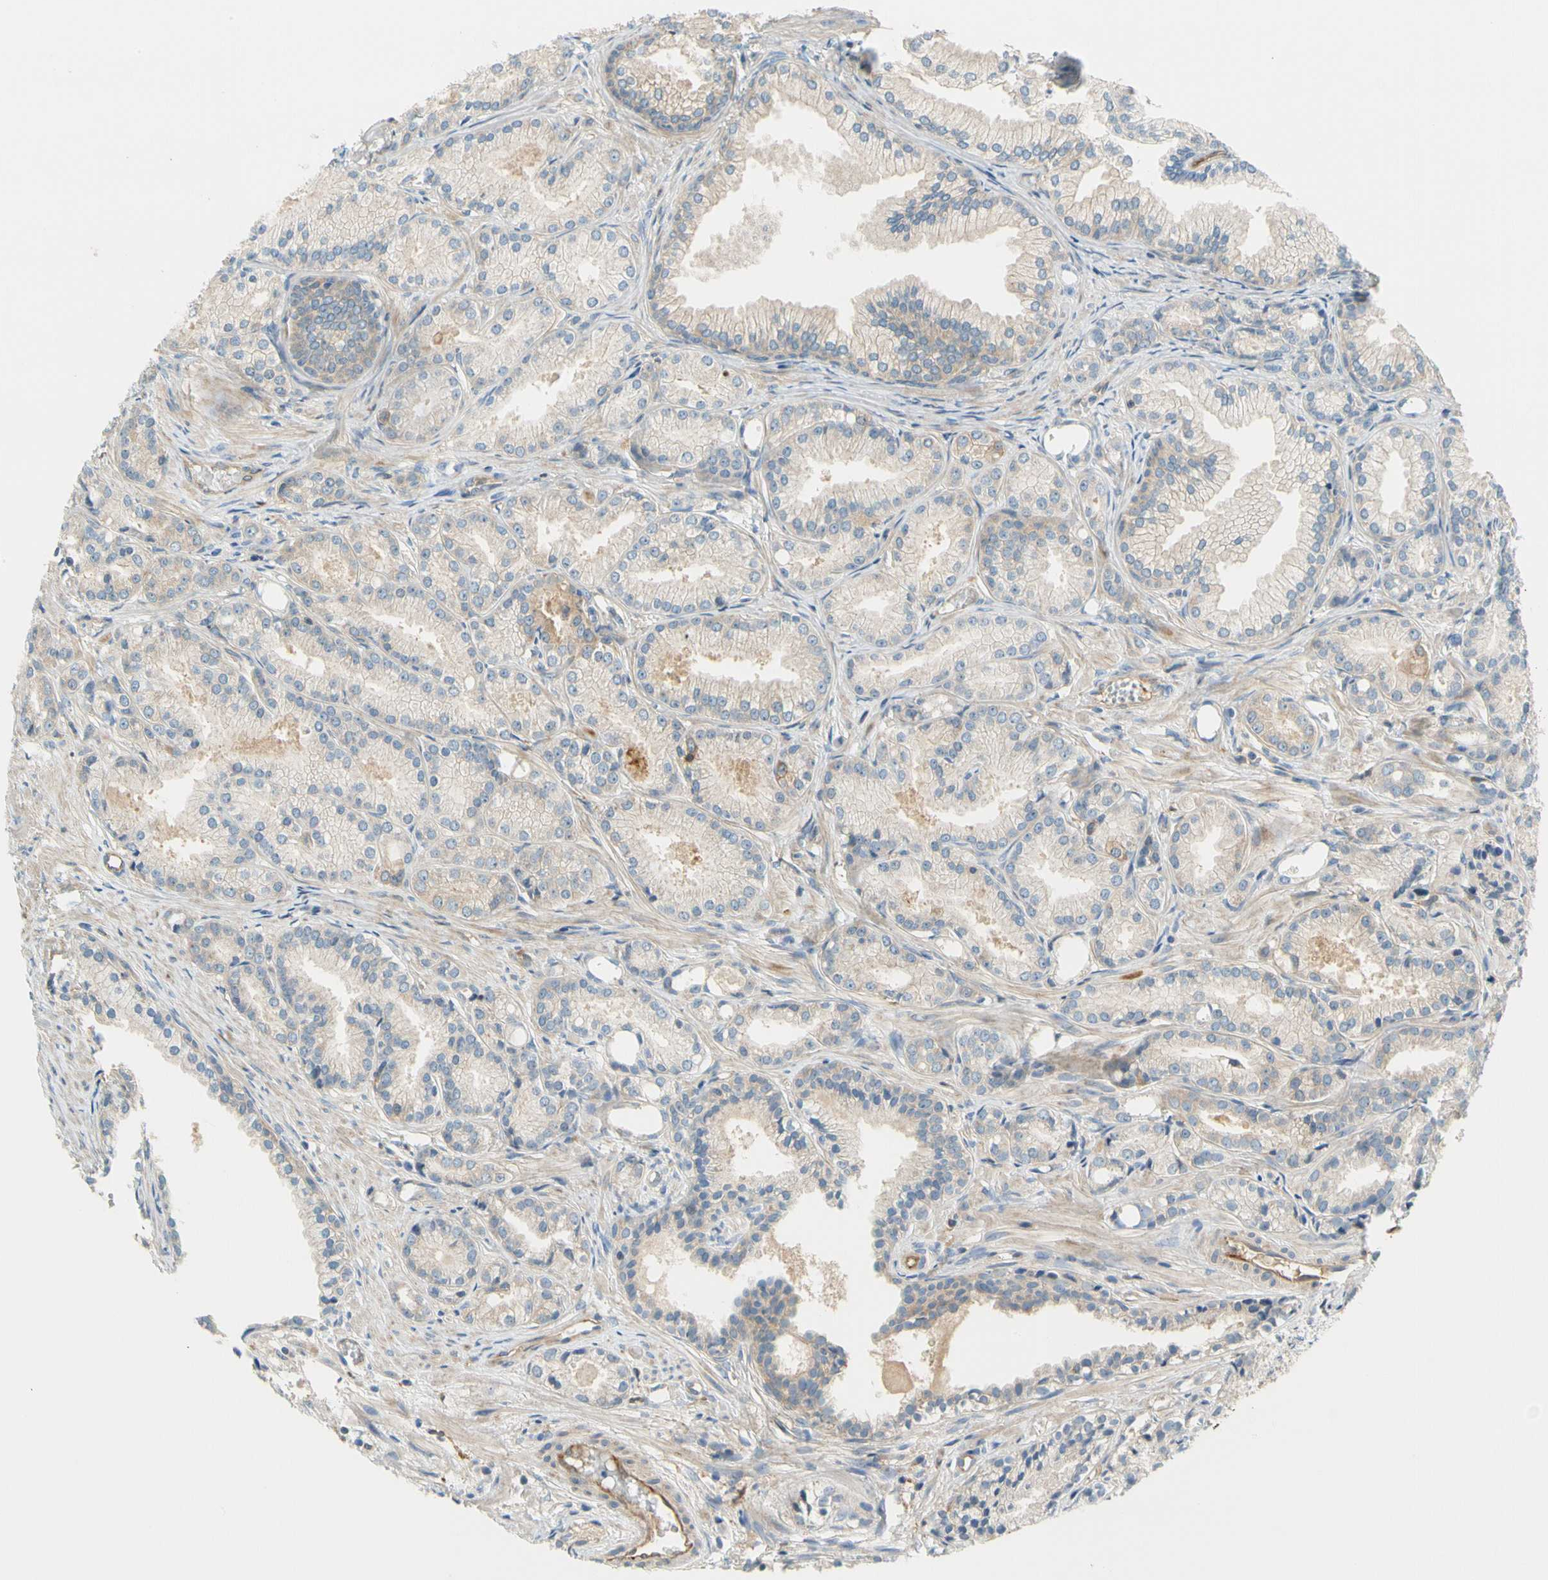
{"staining": {"intensity": "weak", "quantity": "25%-75%", "location": "cytoplasmic/membranous"}, "tissue": "prostate cancer", "cell_type": "Tumor cells", "image_type": "cancer", "snomed": [{"axis": "morphology", "description": "Adenocarcinoma, Low grade"}, {"axis": "topography", "description": "Prostate"}], "caption": "Tumor cells reveal low levels of weak cytoplasmic/membranous expression in approximately 25%-75% of cells in prostate cancer. The staining is performed using DAB brown chromogen to label protein expression. The nuclei are counter-stained blue using hematoxylin.", "gene": "PARP14", "patient": {"sex": "male", "age": 72}}